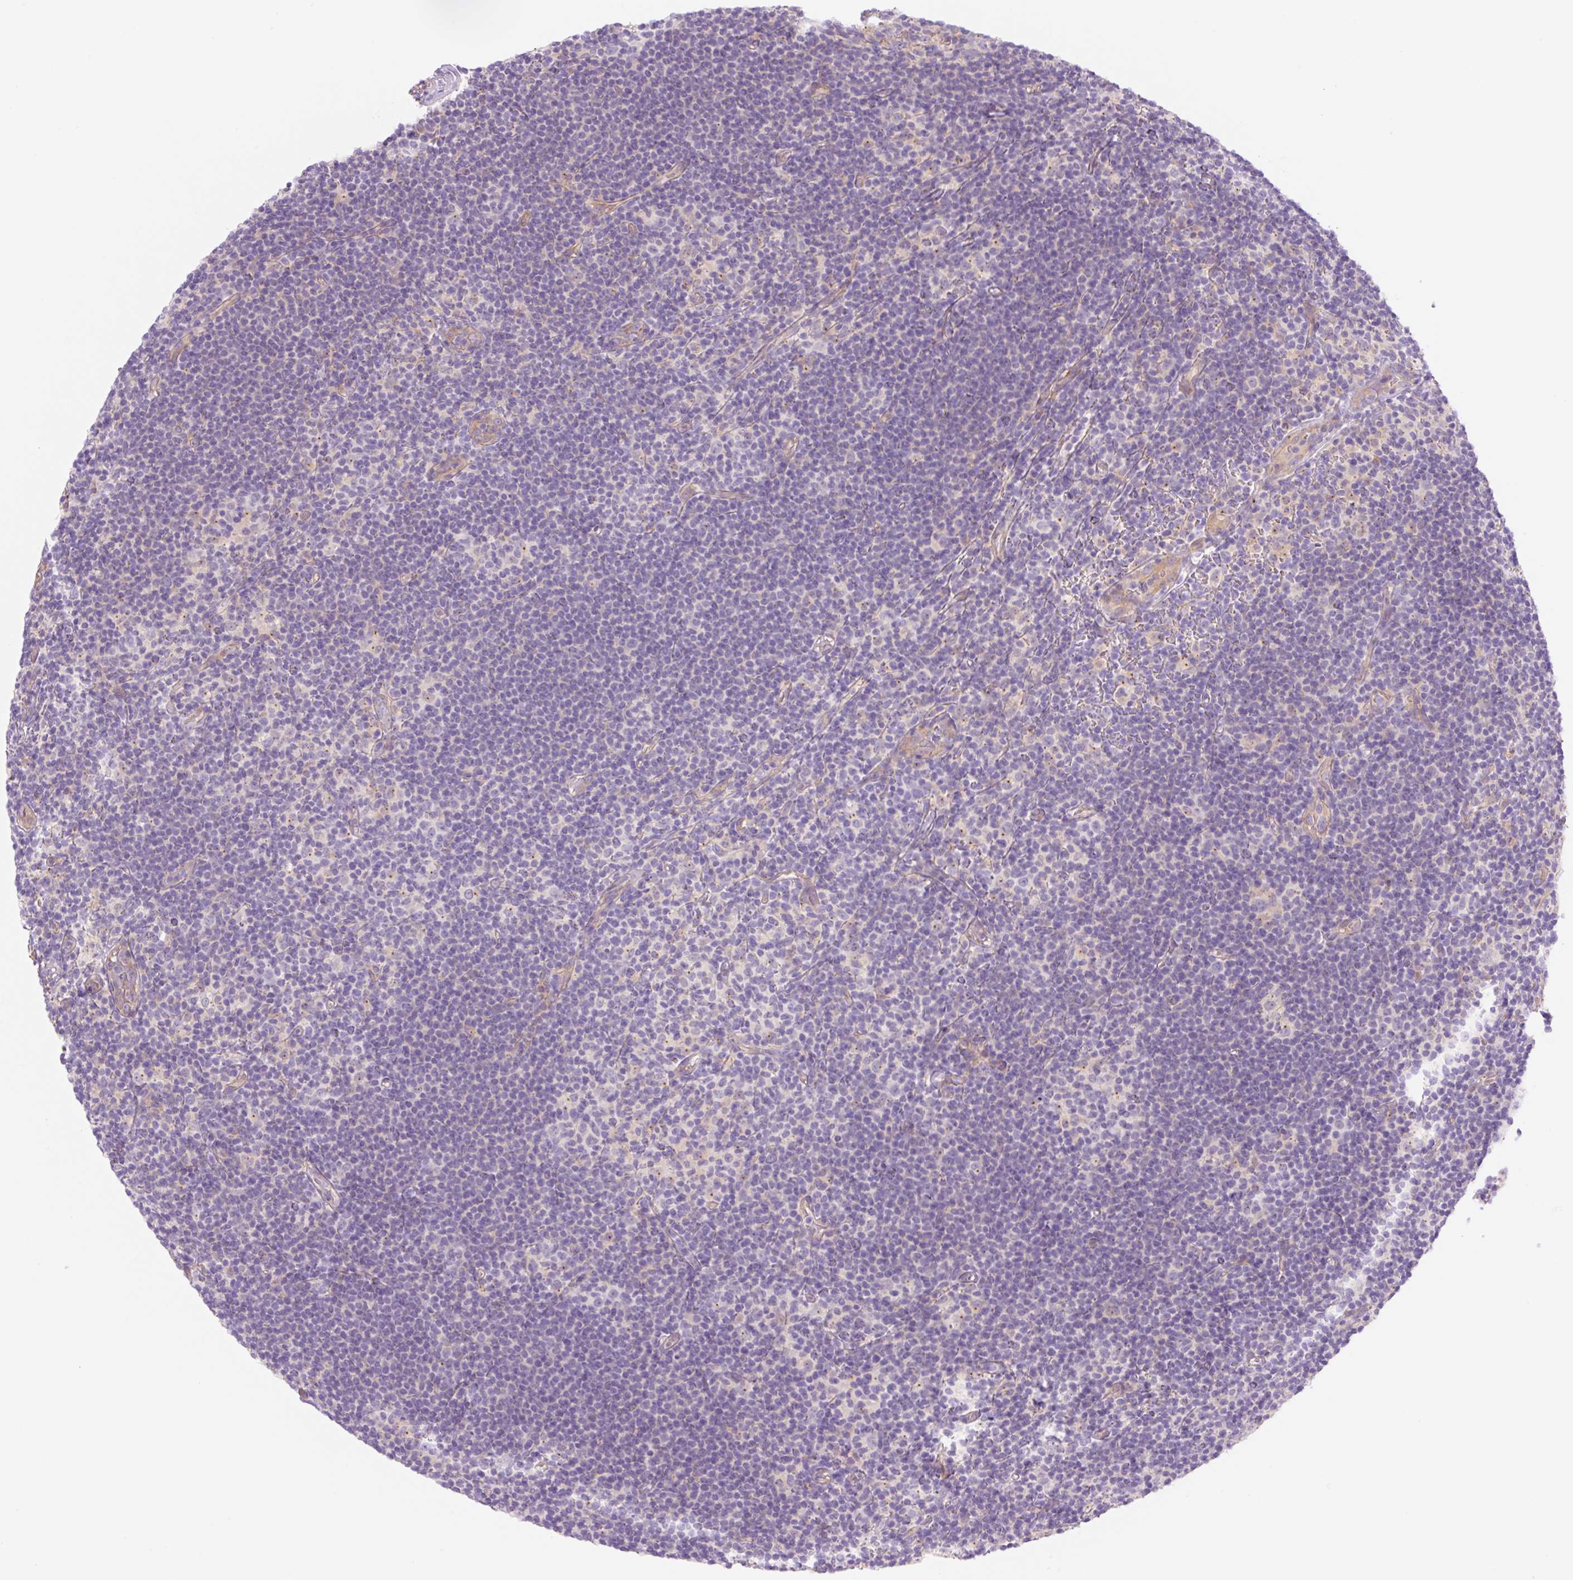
{"staining": {"intensity": "negative", "quantity": "none", "location": "none"}, "tissue": "lymphoma", "cell_type": "Tumor cells", "image_type": "cancer", "snomed": [{"axis": "morphology", "description": "Hodgkin's disease, NOS"}, {"axis": "topography", "description": "Lymph node"}], "caption": "Lymphoma stained for a protein using immunohistochemistry (IHC) shows no staining tumor cells.", "gene": "NLRP5", "patient": {"sex": "female", "age": 57}}